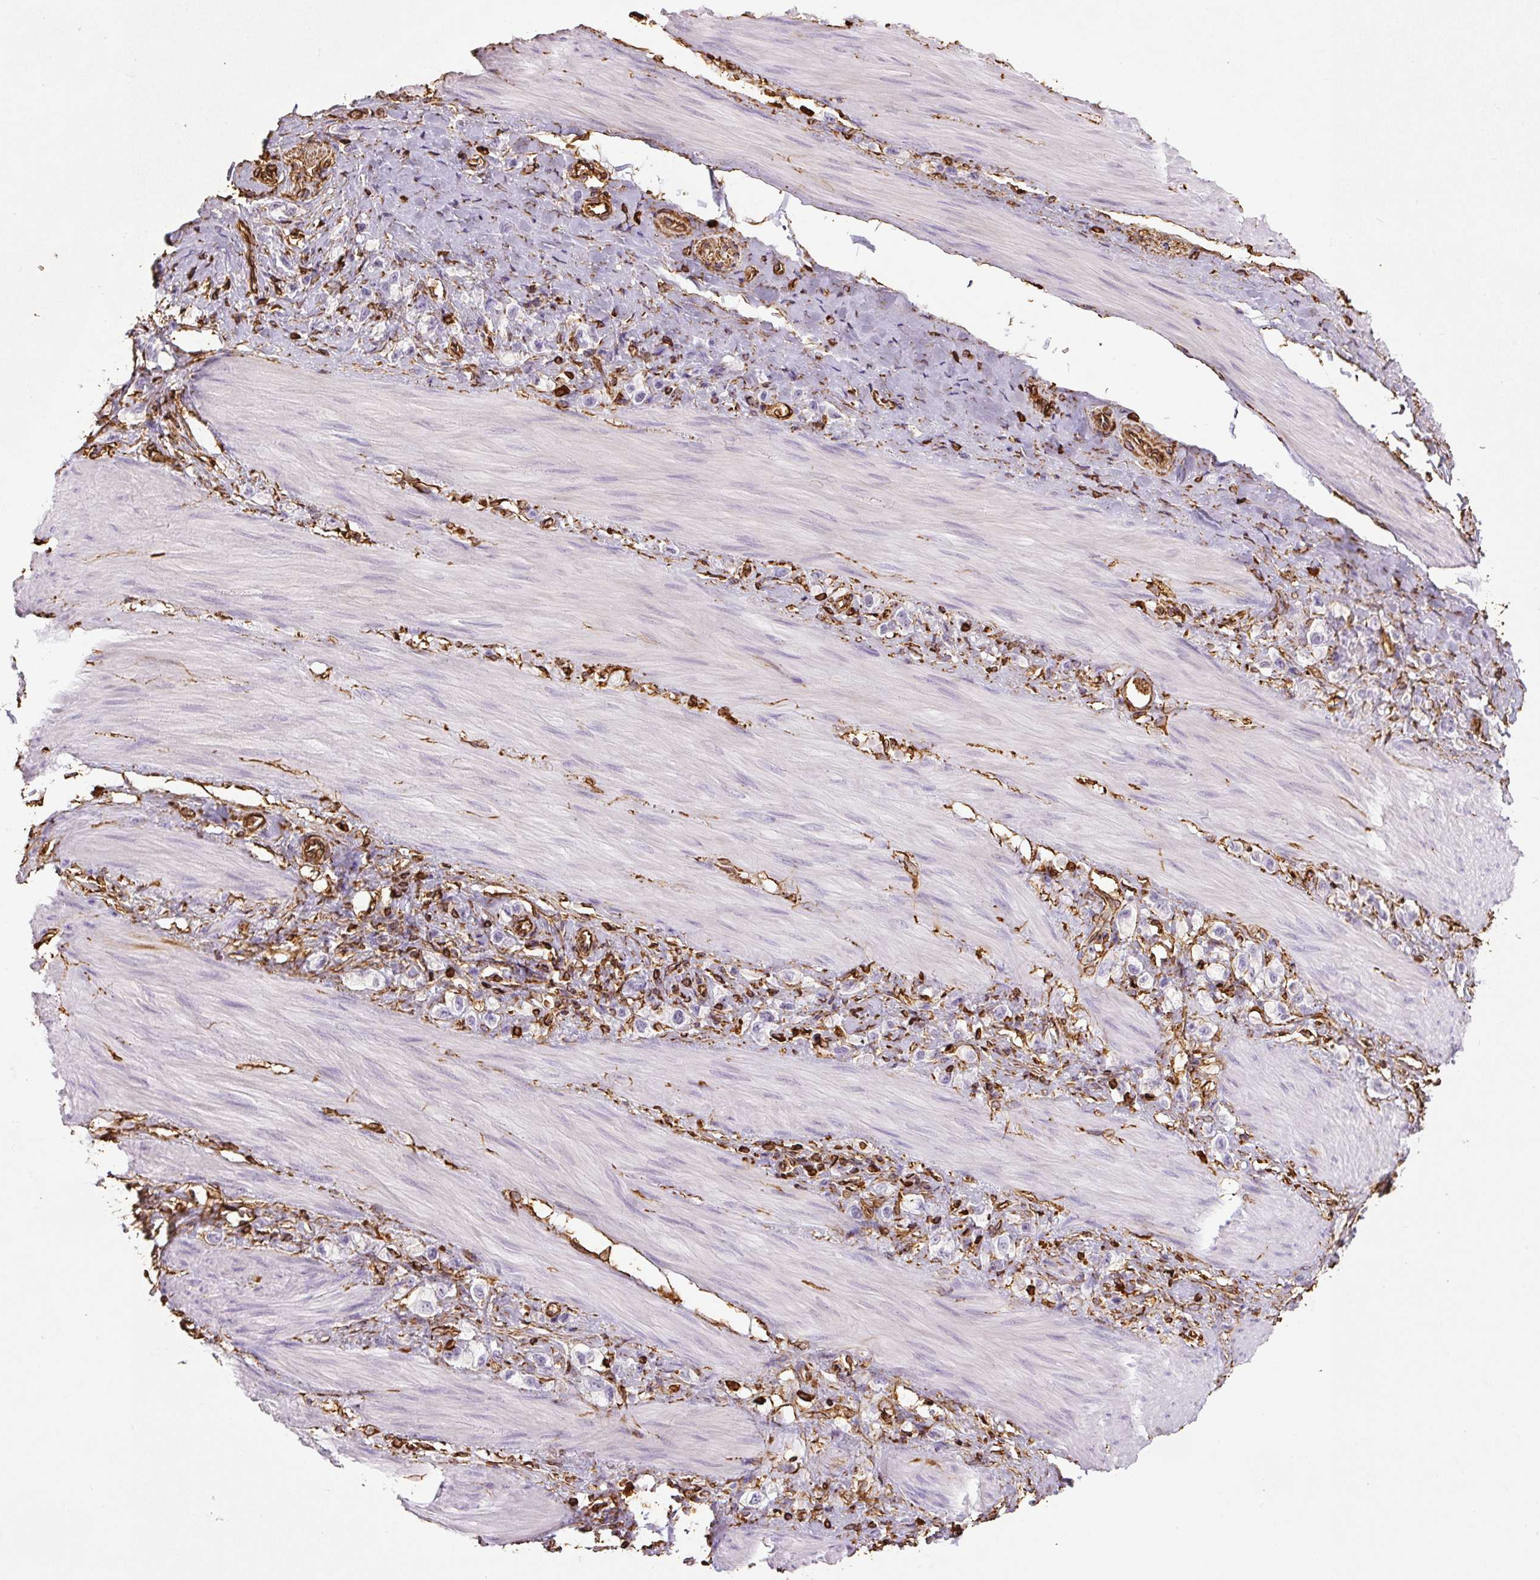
{"staining": {"intensity": "negative", "quantity": "none", "location": "none"}, "tissue": "stomach cancer", "cell_type": "Tumor cells", "image_type": "cancer", "snomed": [{"axis": "morphology", "description": "Adenocarcinoma, NOS"}, {"axis": "topography", "description": "Stomach"}], "caption": "An IHC photomicrograph of stomach adenocarcinoma is shown. There is no staining in tumor cells of stomach adenocarcinoma. Nuclei are stained in blue.", "gene": "VIM", "patient": {"sex": "female", "age": 65}}